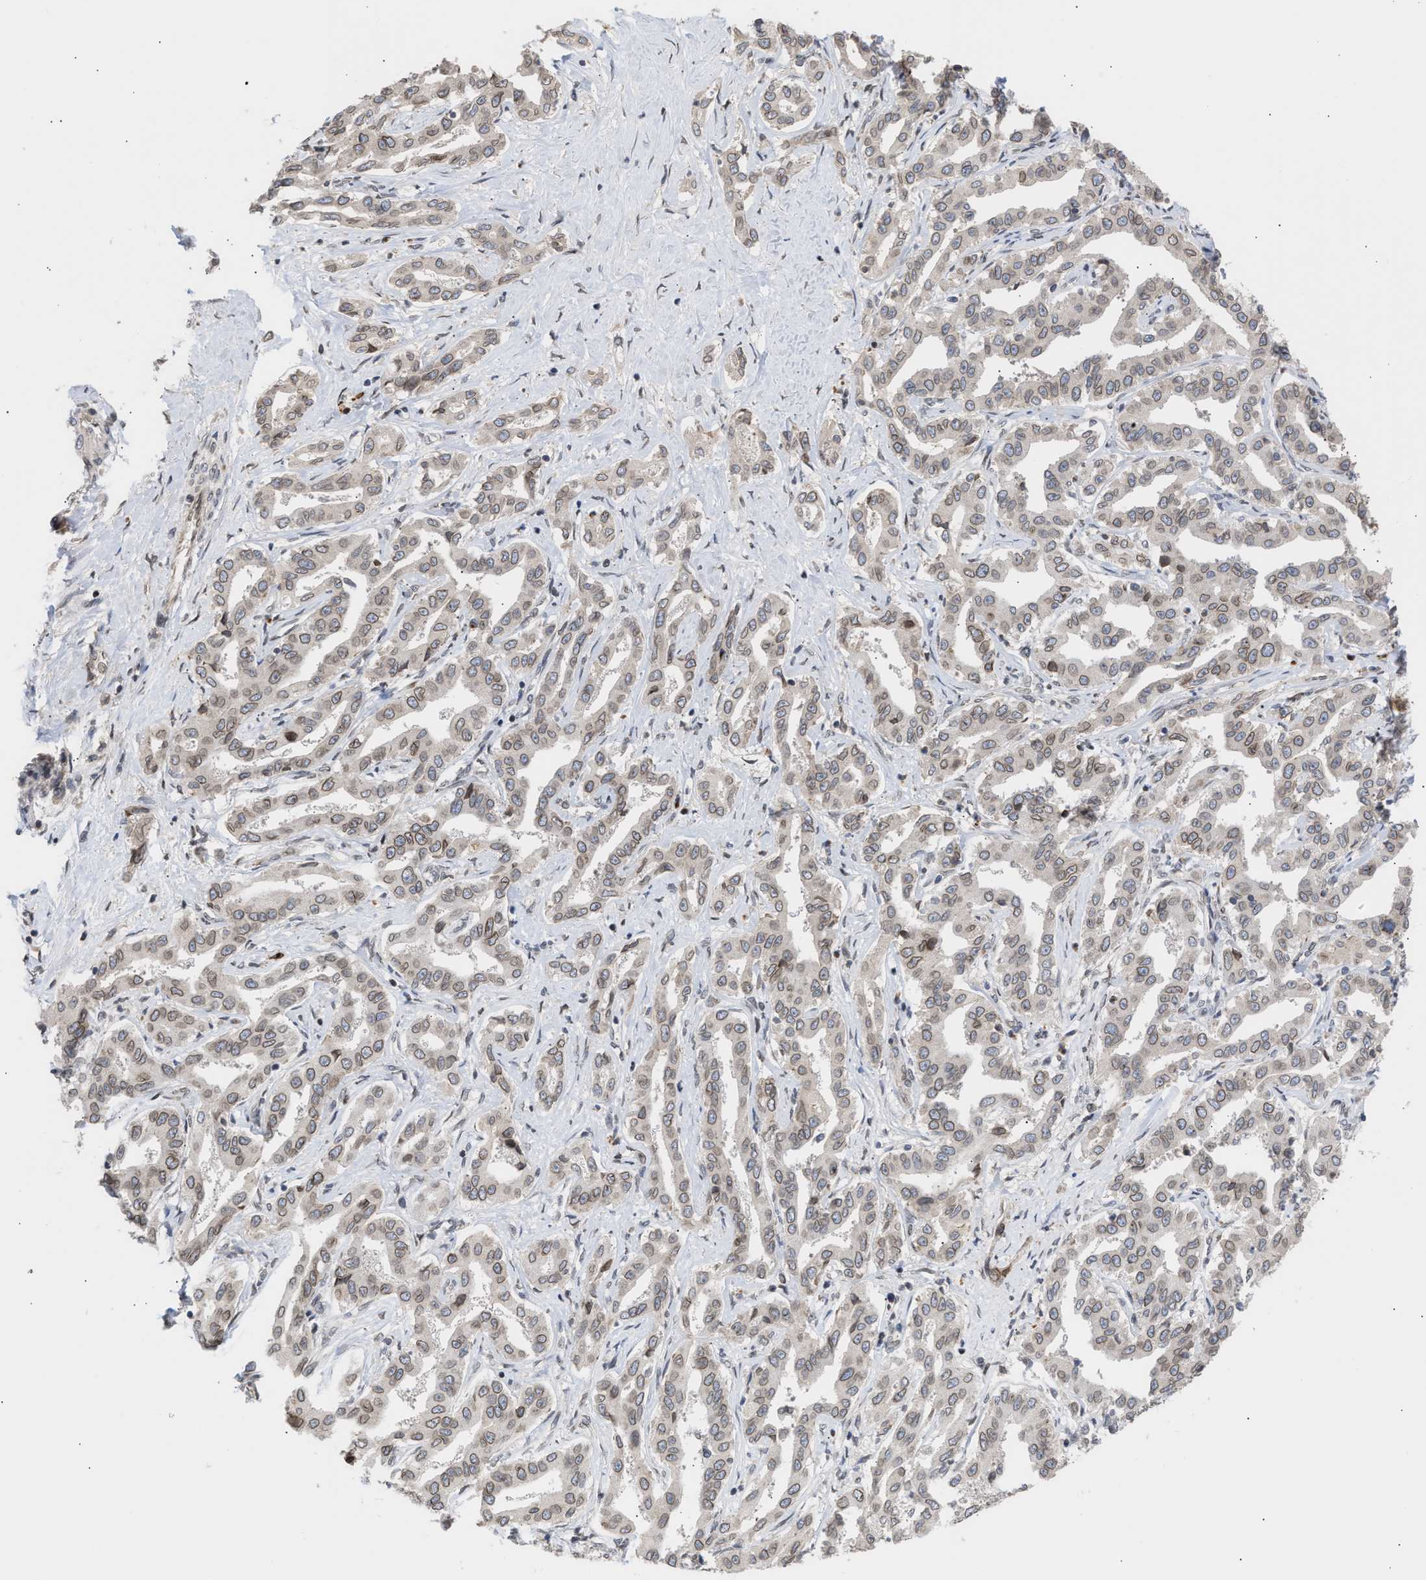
{"staining": {"intensity": "weak", "quantity": ">75%", "location": "cytoplasmic/membranous,nuclear"}, "tissue": "liver cancer", "cell_type": "Tumor cells", "image_type": "cancer", "snomed": [{"axis": "morphology", "description": "Cholangiocarcinoma"}, {"axis": "topography", "description": "Liver"}], "caption": "Cholangiocarcinoma (liver) tissue exhibits weak cytoplasmic/membranous and nuclear staining in approximately >75% of tumor cells, visualized by immunohistochemistry. The protein is stained brown, and the nuclei are stained in blue (DAB (3,3'-diaminobenzidine) IHC with brightfield microscopy, high magnification).", "gene": "NUP62", "patient": {"sex": "male", "age": 59}}